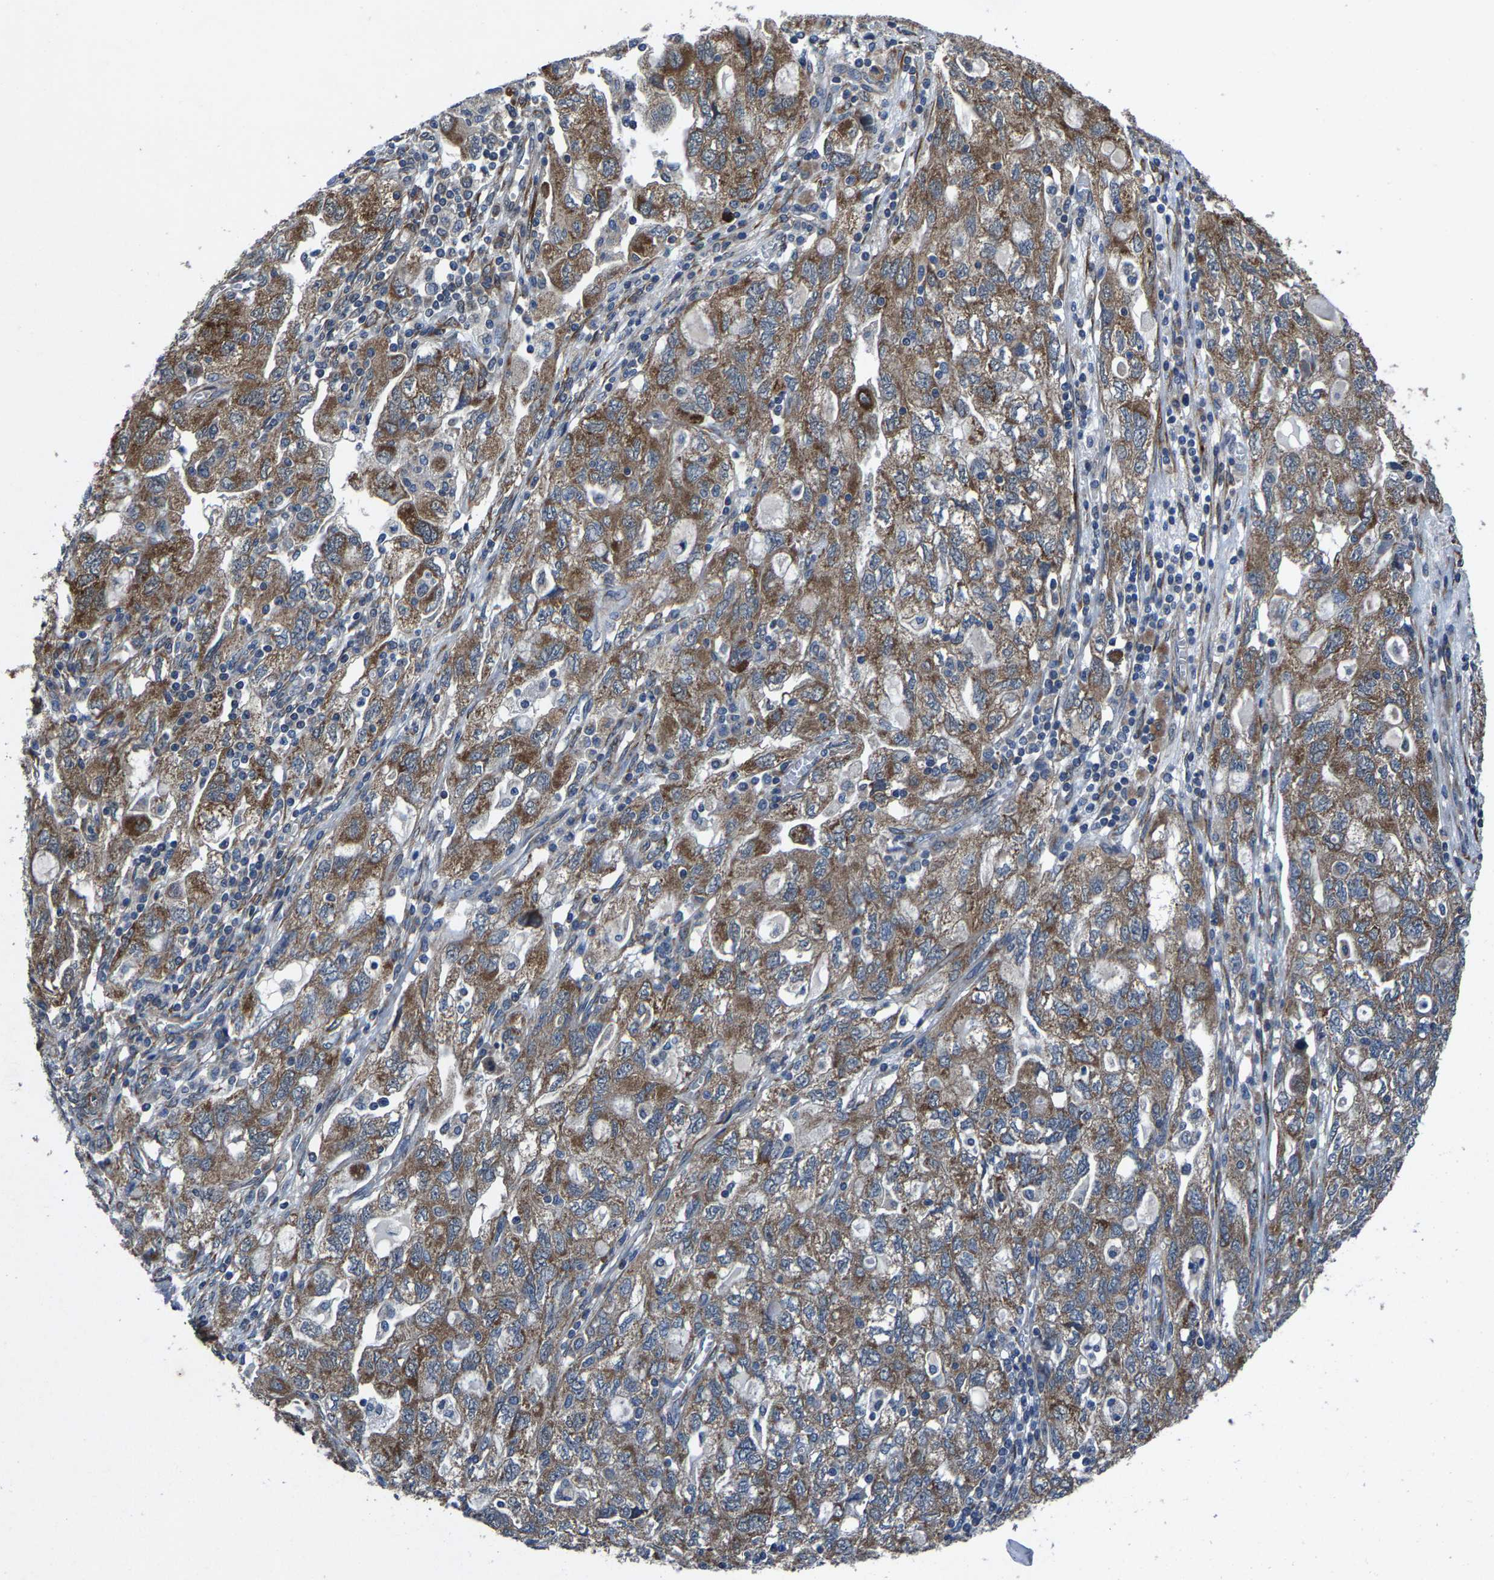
{"staining": {"intensity": "moderate", "quantity": ">75%", "location": "cytoplasmic/membranous"}, "tissue": "ovarian cancer", "cell_type": "Tumor cells", "image_type": "cancer", "snomed": [{"axis": "morphology", "description": "Carcinoma, NOS"}, {"axis": "morphology", "description": "Cystadenocarcinoma, serous, NOS"}, {"axis": "topography", "description": "Ovary"}], "caption": "Moderate cytoplasmic/membranous expression for a protein is present in about >75% of tumor cells of ovarian cancer using immunohistochemistry.", "gene": "PDP1", "patient": {"sex": "female", "age": 69}}